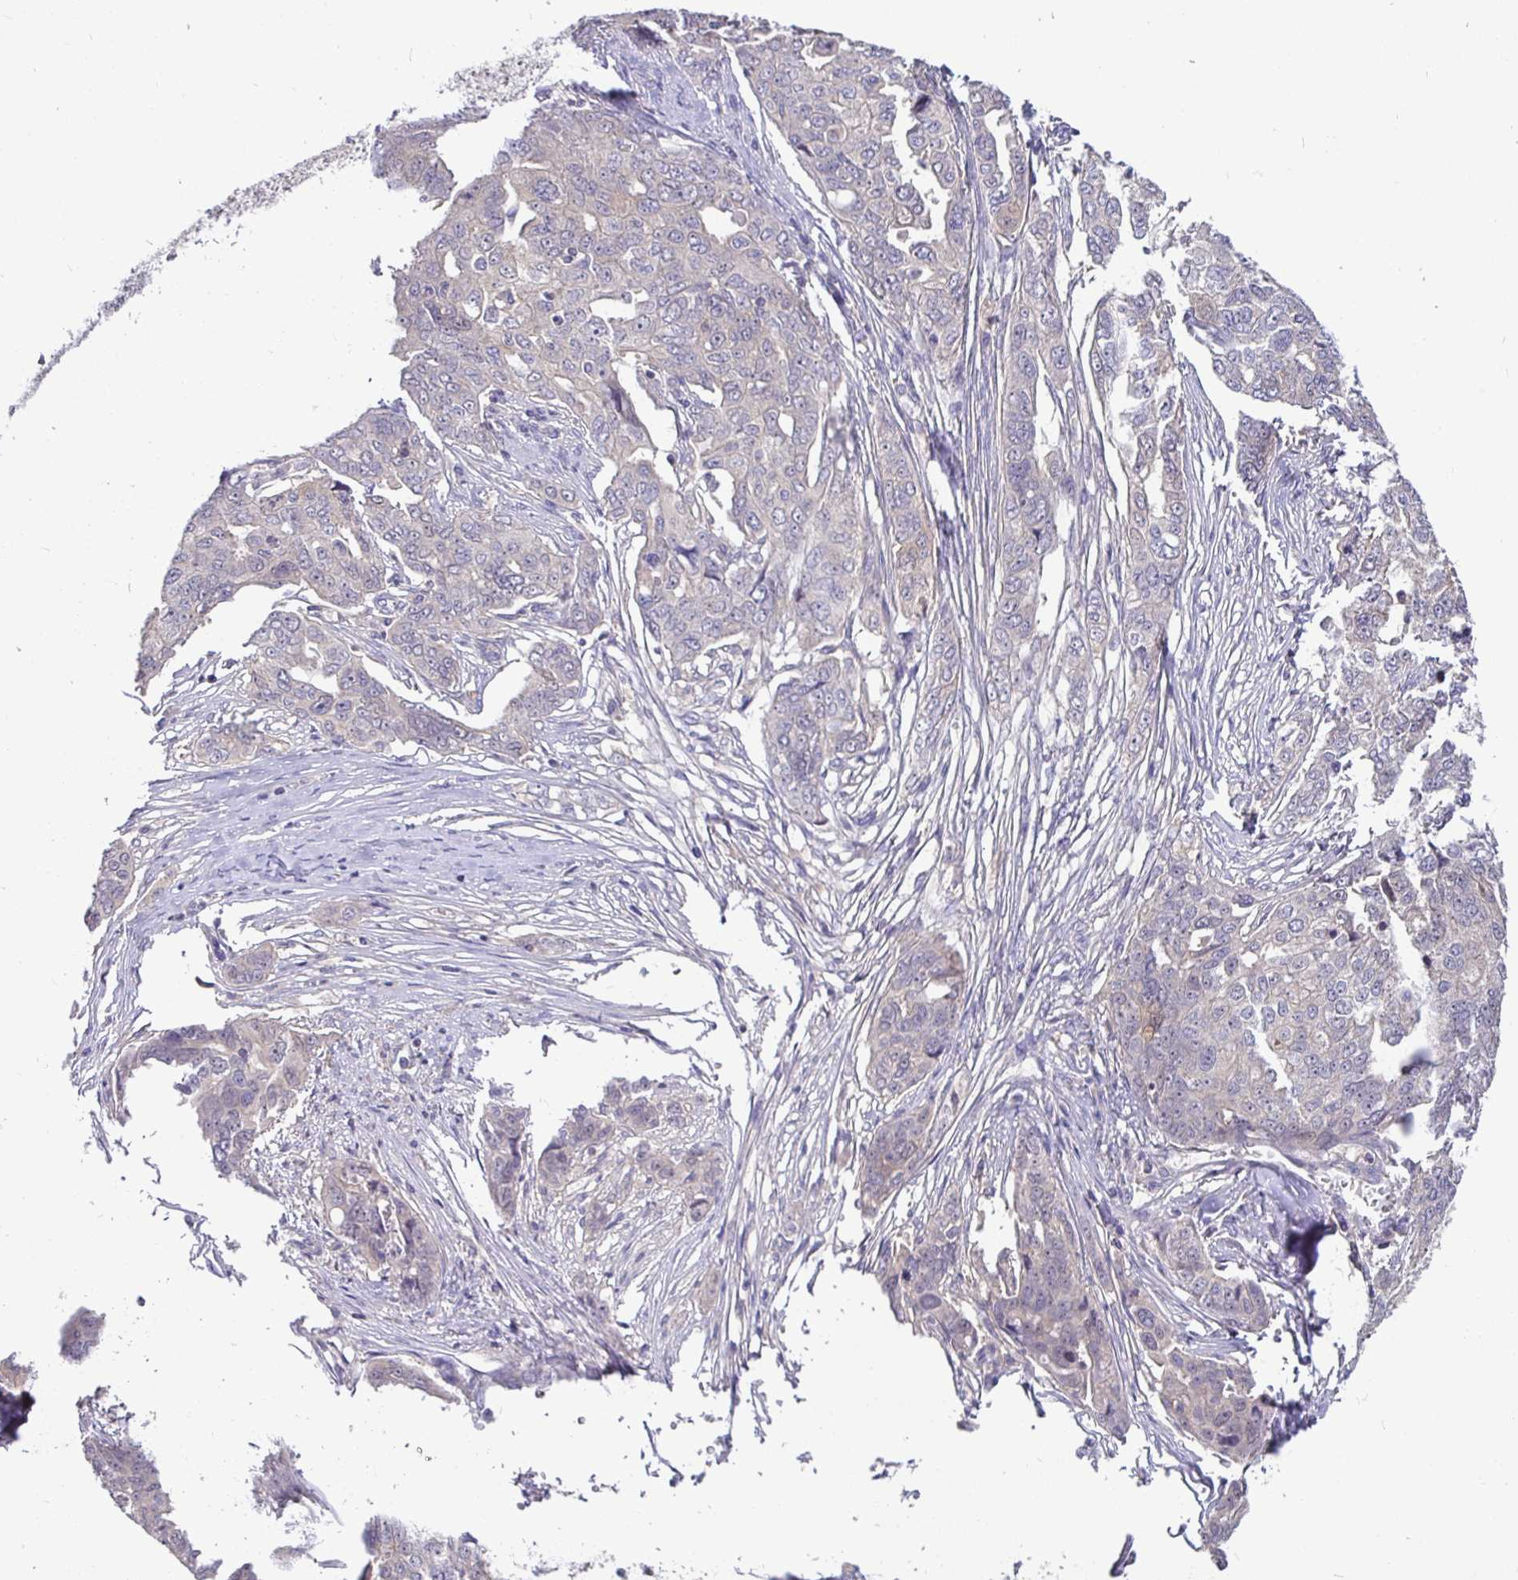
{"staining": {"intensity": "negative", "quantity": "none", "location": "none"}, "tissue": "ovarian cancer", "cell_type": "Tumor cells", "image_type": "cancer", "snomed": [{"axis": "morphology", "description": "Carcinoma, endometroid"}, {"axis": "topography", "description": "Ovary"}], "caption": "Histopathology image shows no significant protein expression in tumor cells of ovarian endometroid carcinoma.", "gene": "KIF21A", "patient": {"sex": "female", "age": 70}}